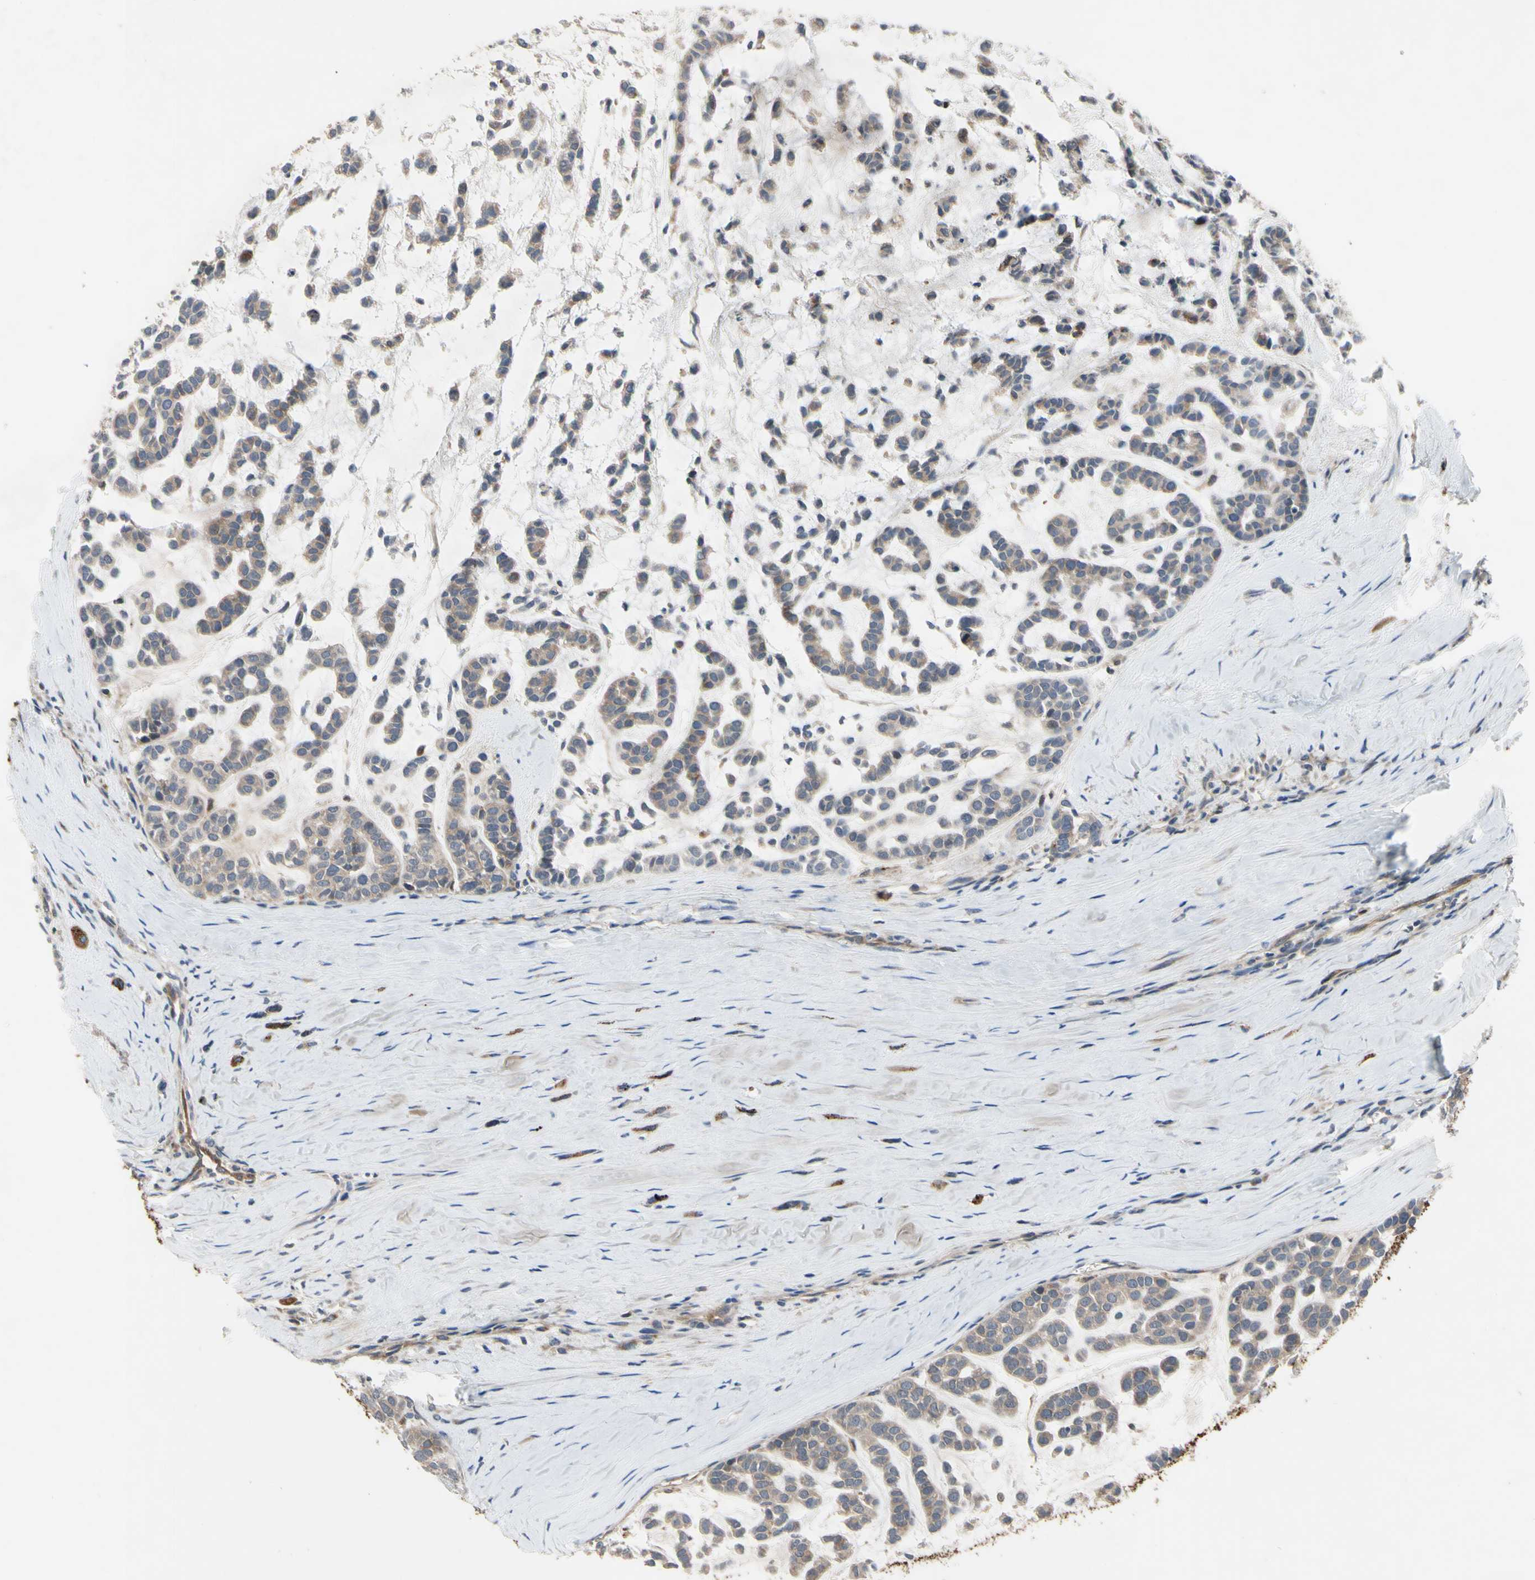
{"staining": {"intensity": "weak", "quantity": ">75%", "location": "cytoplasmic/membranous"}, "tissue": "head and neck cancer", "cell_type": "Tumor cells", "image_type": "cancer", "snomed": [{"axis": "morphology", "description": "Adenocarcinoma, NOS"}, {"axis": "morphology", "description": "Adenoma, NOS"}, {"axis": "topography", "description": "Head-Neck"}], "caption": "Tumor cells demonstrate low levels of weak cytoplasmic/membranous staining in about >75% of cells in head and neck cancer.", "gene": "XIAP", "patient": {"sex": "female", "age": 55}}